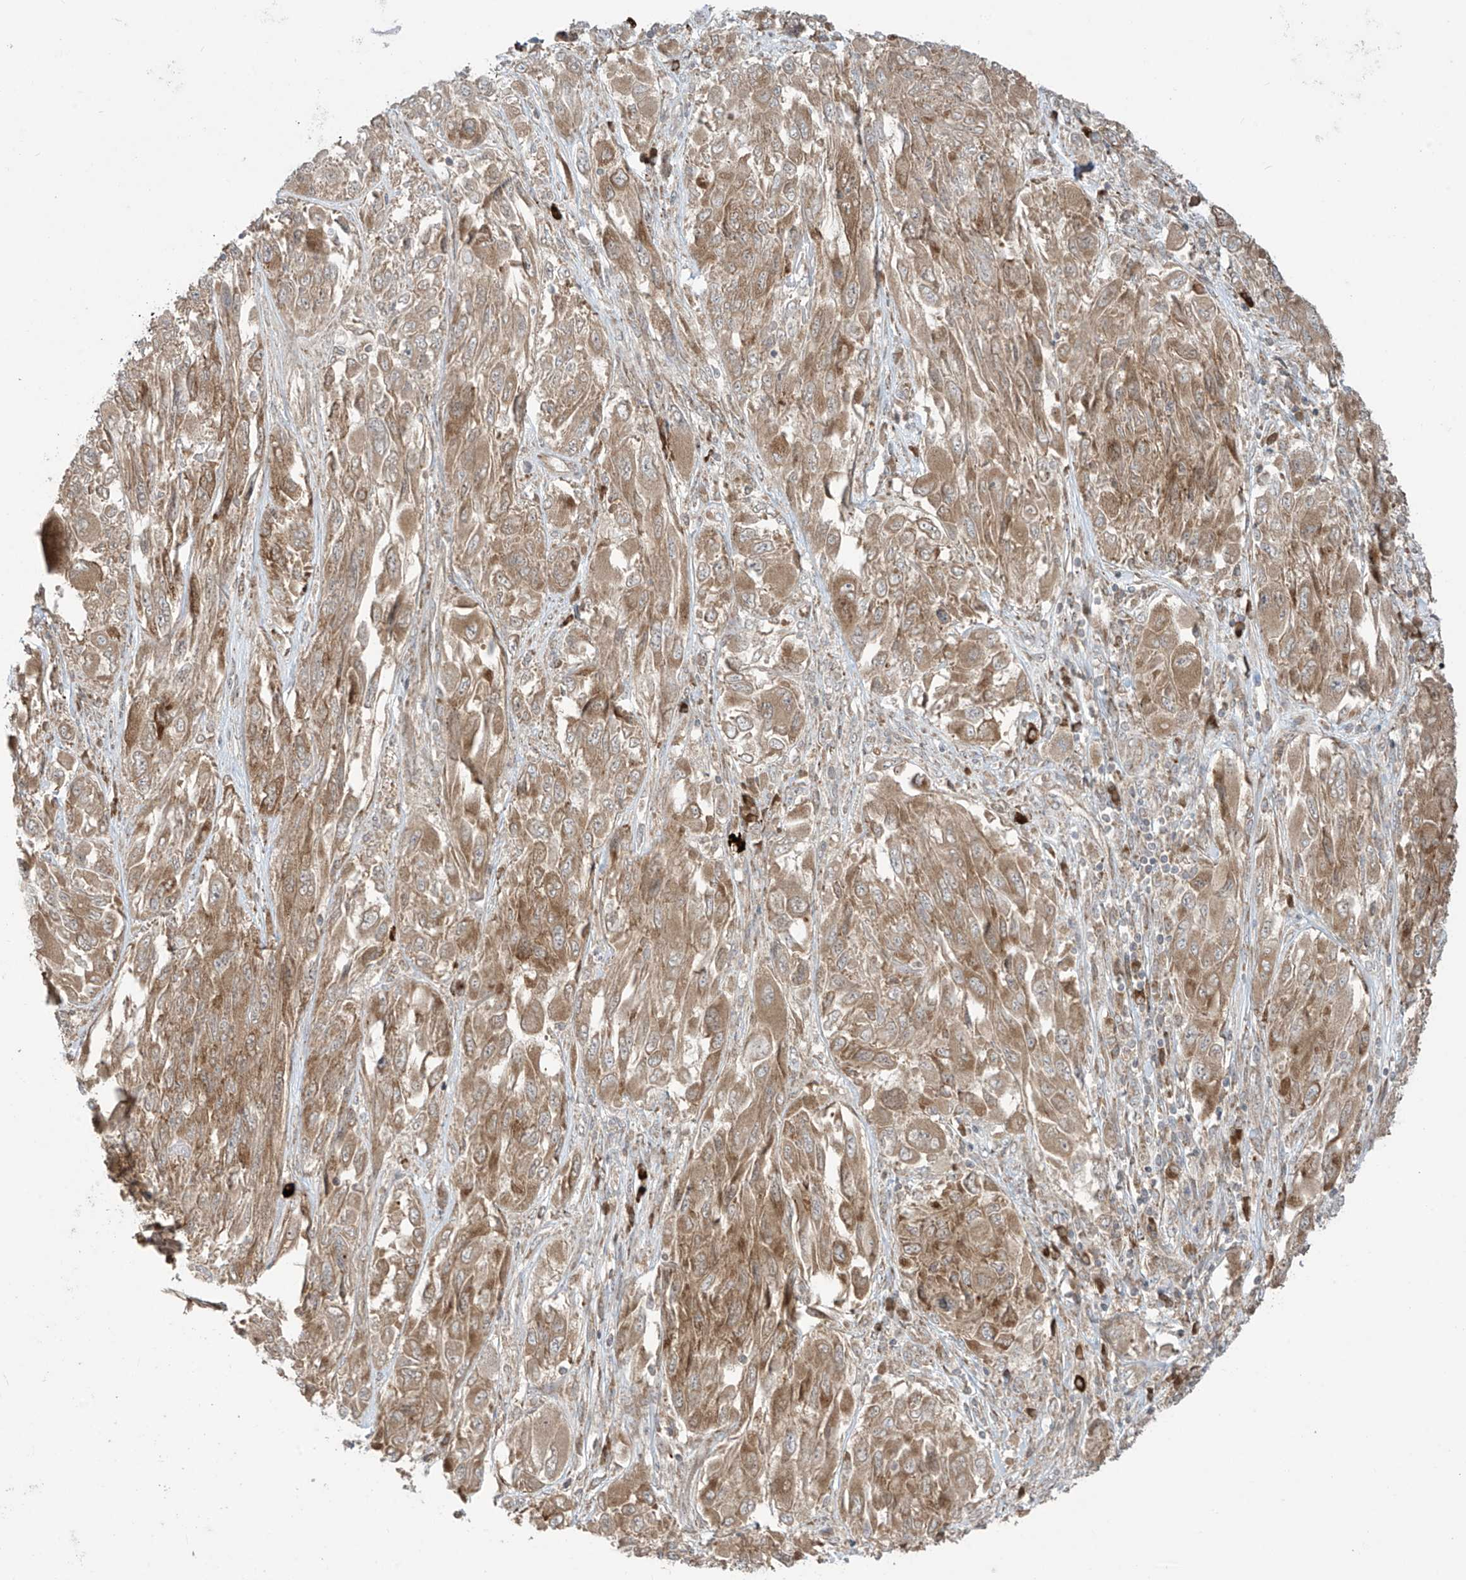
{"staining": {"intensity": "moderate", "quantity": ">75%", "location": "cytoplasmic/membranous"}, "tissue": "melanoma", "cell_type": "Tumor cells", "image_type": "cancer", "snomed": [{"axis": "morphology", "description": "Malignant melanoma, NOS"}, {"axis": "topography", "description": "Skin"}], "caption": "Immunohistochemistry (IHC) of human malignant melanoma reveals medium levels of moderate cytoplasmic/membranous expression in approximately >75% of tumor cells. (IHC, brightfield microscopy, high magnification).", "gene": "PPAT", "patient": {"sex": "female", "age": 91}}